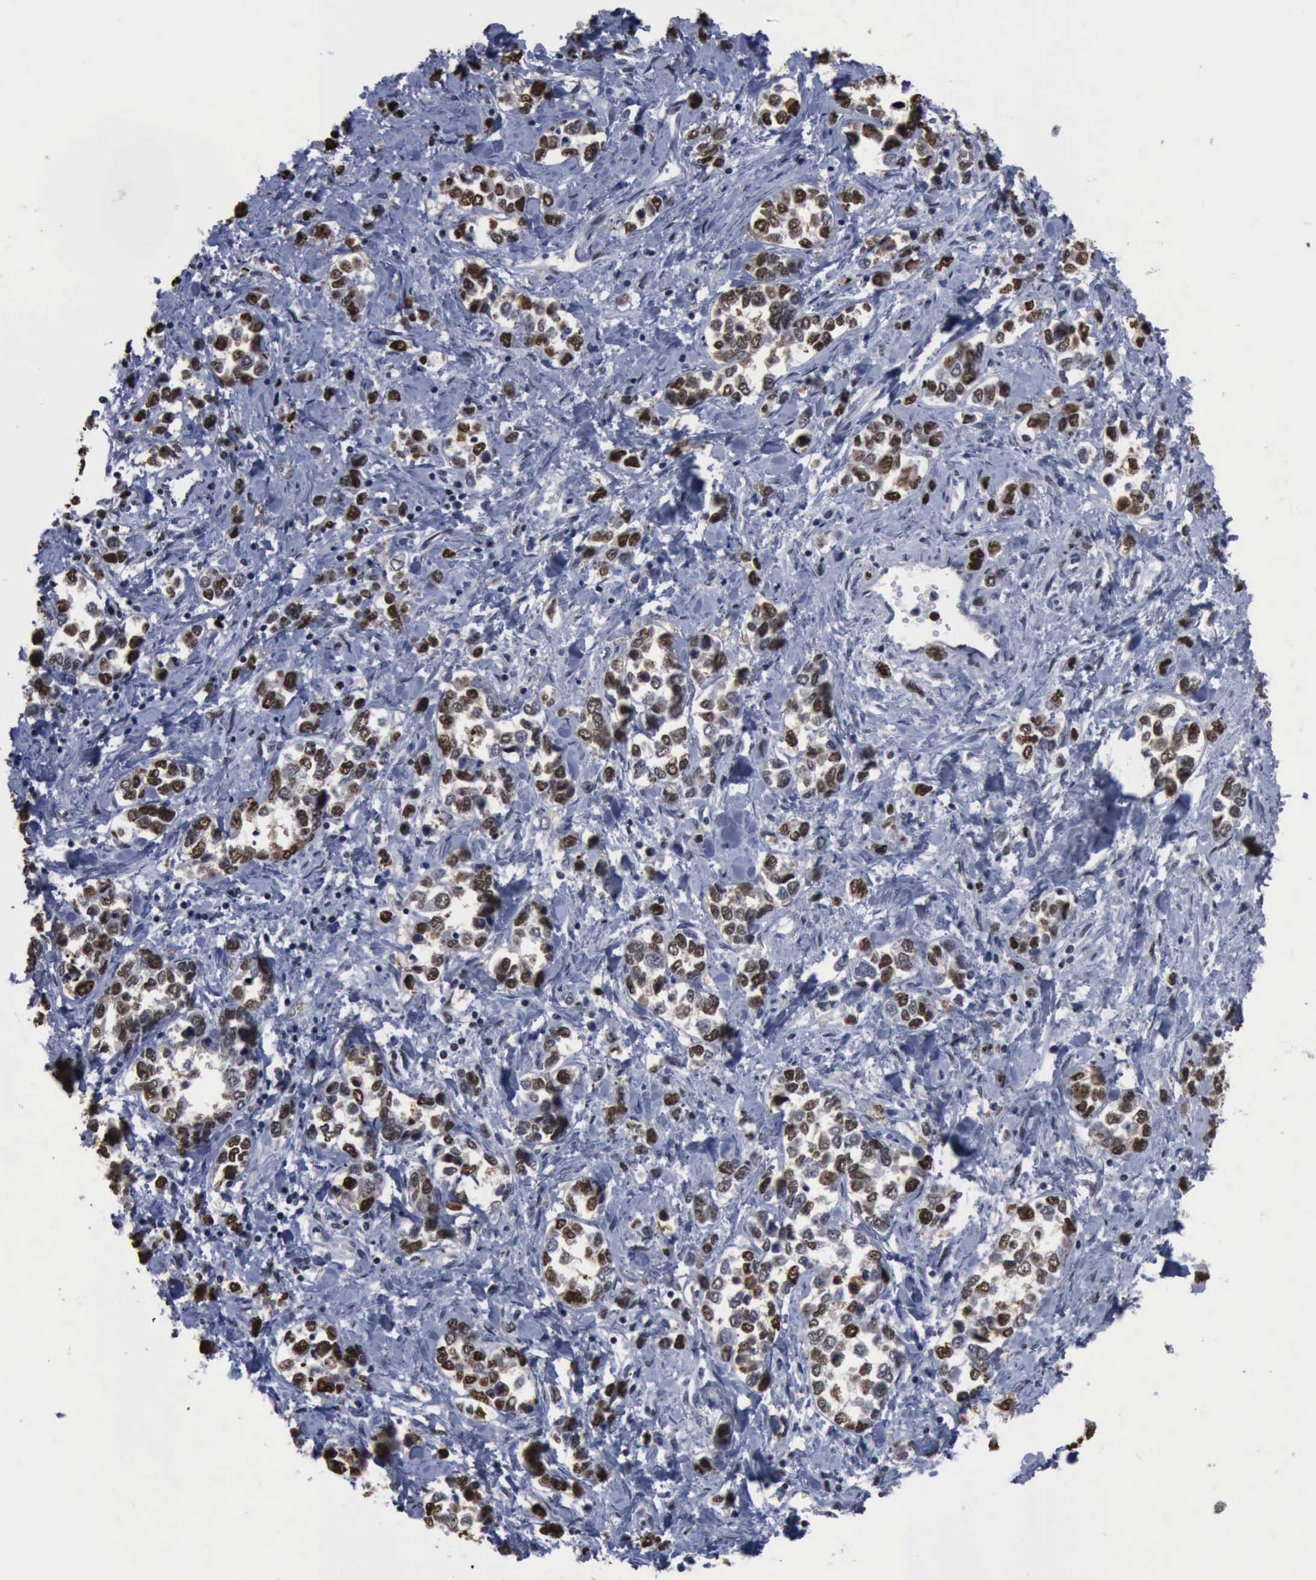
{"staining": {"intensity": "moderate", "quantity": ">75%", "location": "nuclear"}, "tissue": "stomach cancer", "cell_type": "Tumor cells", "image_type": "cancer", "snomed": [{"axis": "morphology", "description": "Adenocarcinoma, NOS"}, {"axis": "topography", "description": "Stomach, upper"}], "caption": "Protein positivity by immunohistochemistry exhibits moderate nuclear positivity in about >75% of tumor cells in adenocarcinoma (stomach). Using DAB (3,3'-diaminobenzidine) (brown) and hematoxylin (blue) stains, captured at high magnification using brightfield microscopy.", "gene": "PCNA", "patient": {"sex": "male", "age": 76}}